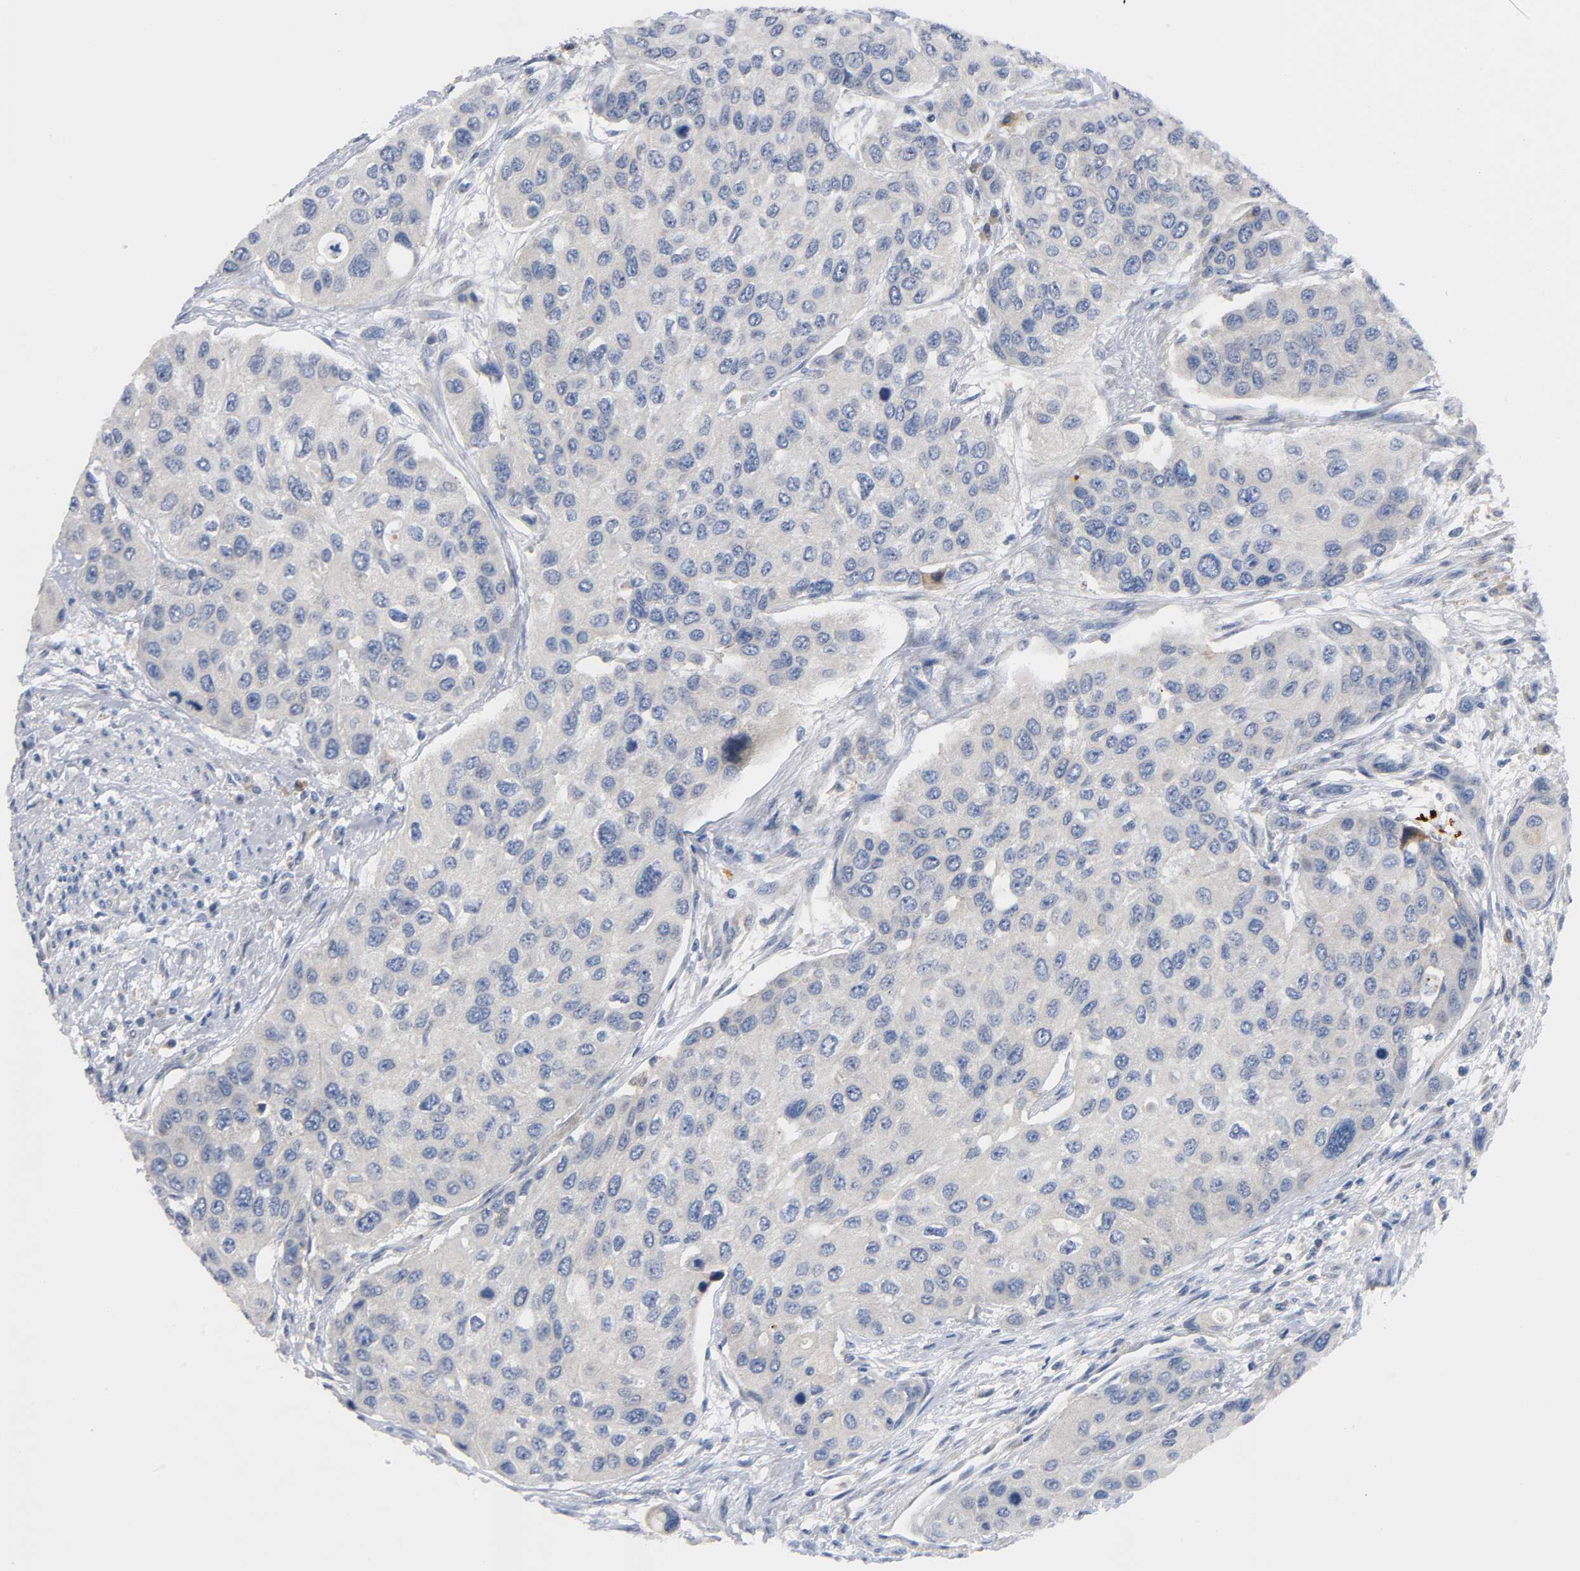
{"staining": {"intensity": "weak", "quantity": "25%-75%", "location": "cytoplasmic/membranous"}, "tissue": "urothelial cancer", "cell_type": "Tumor cells", "image_type": "cancer", "snomed": [{"axis": "morphology", "description": "Urothelial carcinoma, High grade"}, {"axis": "topography", "description": "Urinary bladder"}], "caption": "A high-resolution histopathology image shows IHC staining of urothelial cancer, which shows weak cytoplasmic/membranous positivity in about 25%-75% of tumor cells.", "gene": "HDAC6", "patient": {"sex": "female", "age": 56}}